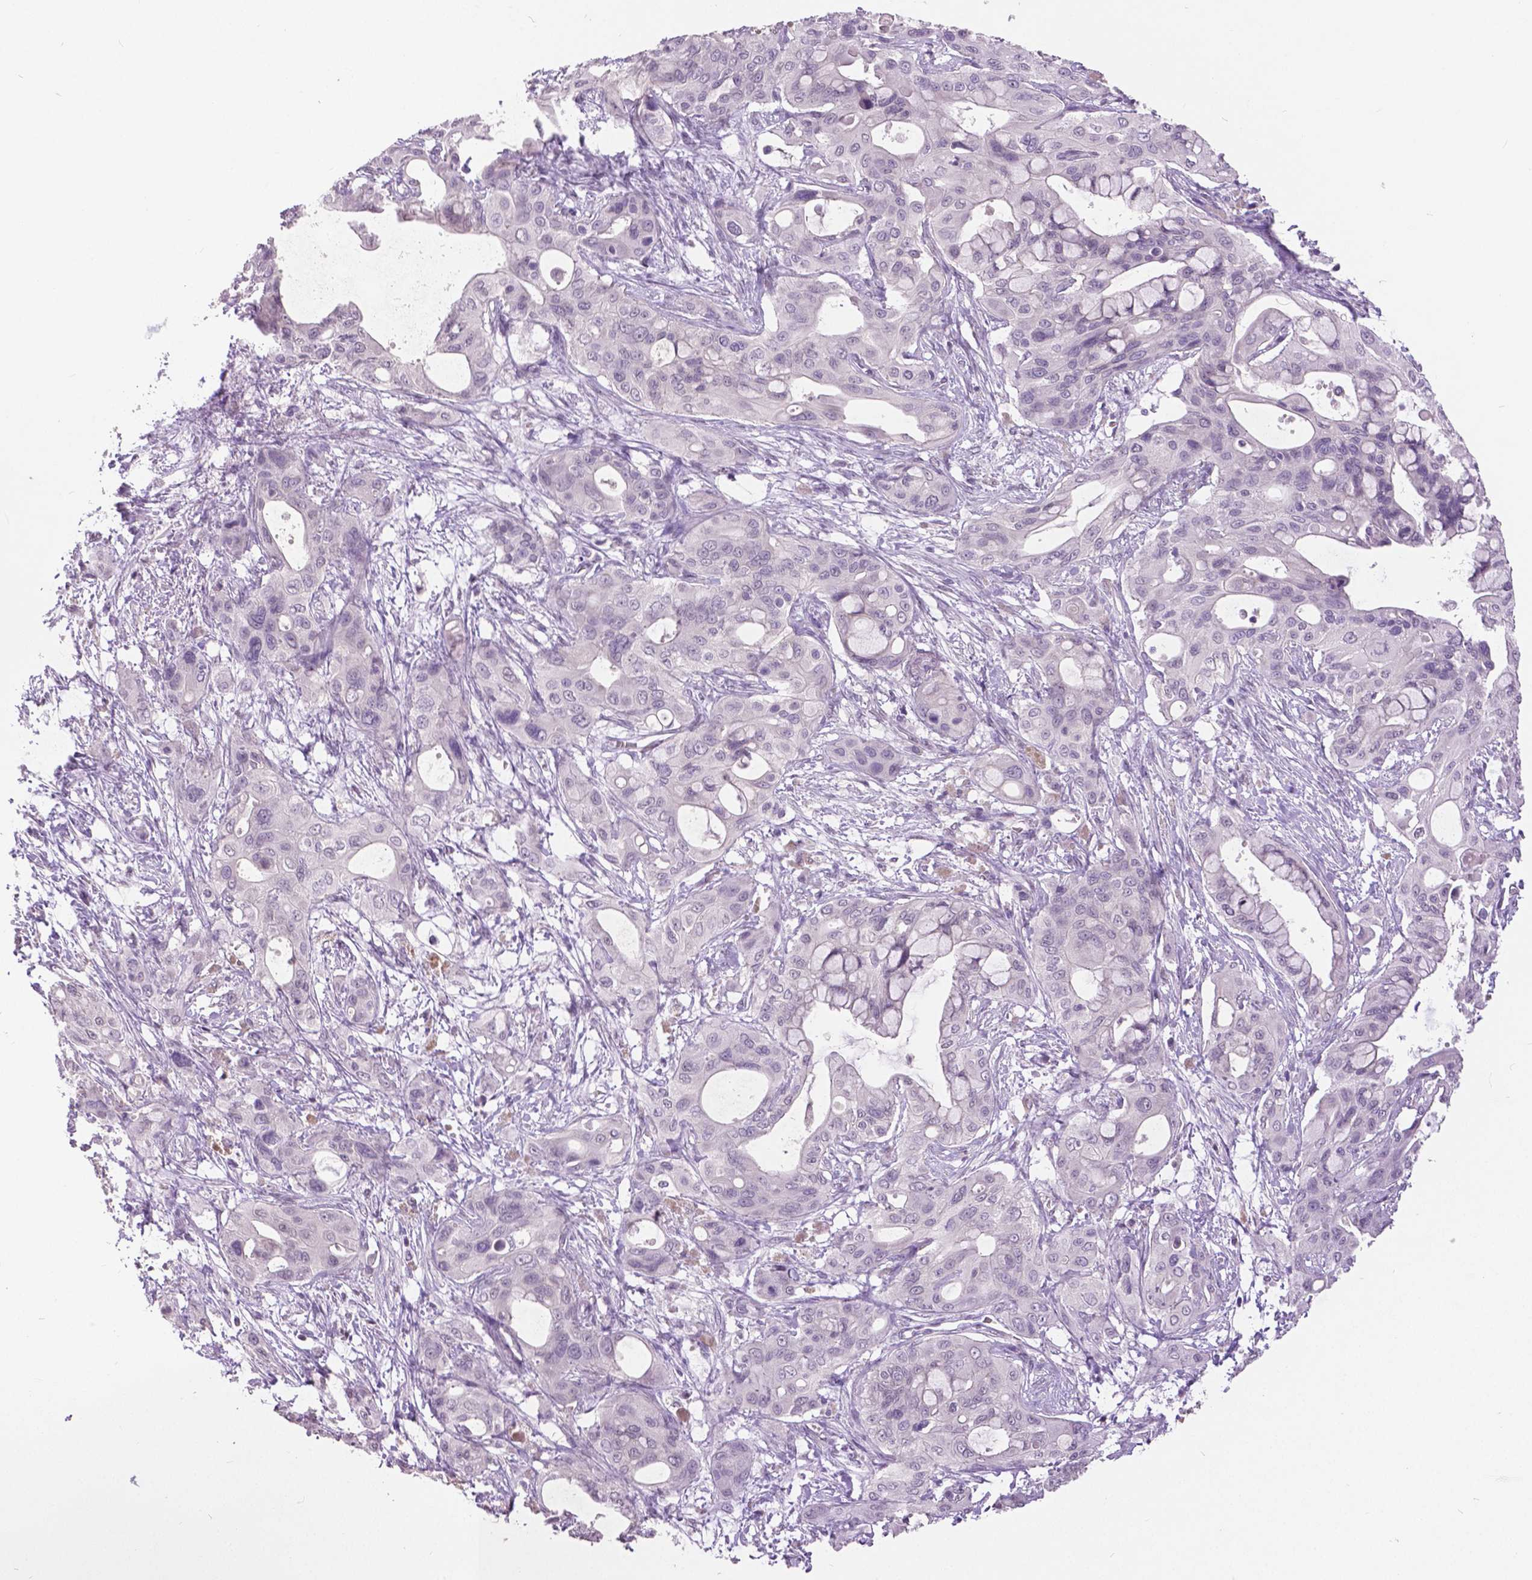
{"staining": {"intensity": "negative", "quantity": "none", "location": "none"}, "tissue": "pancreatic cancer", "cell_type": "Tumor cells", "image_type": "cancer", "snomed": [{"axis": "morphology", "description": "Adenocarcinoma, NOS"}, {"axis": "topography", "description": "Pancreas"}], "caption": "IHC photomicrograph of pancreatic cancer (adenocarcinoma) stained for a protein (brown), which displays no positivity in tumor cells.", "gene": "GRIN2A", "patient": {"sex": "male", "age": 71}}